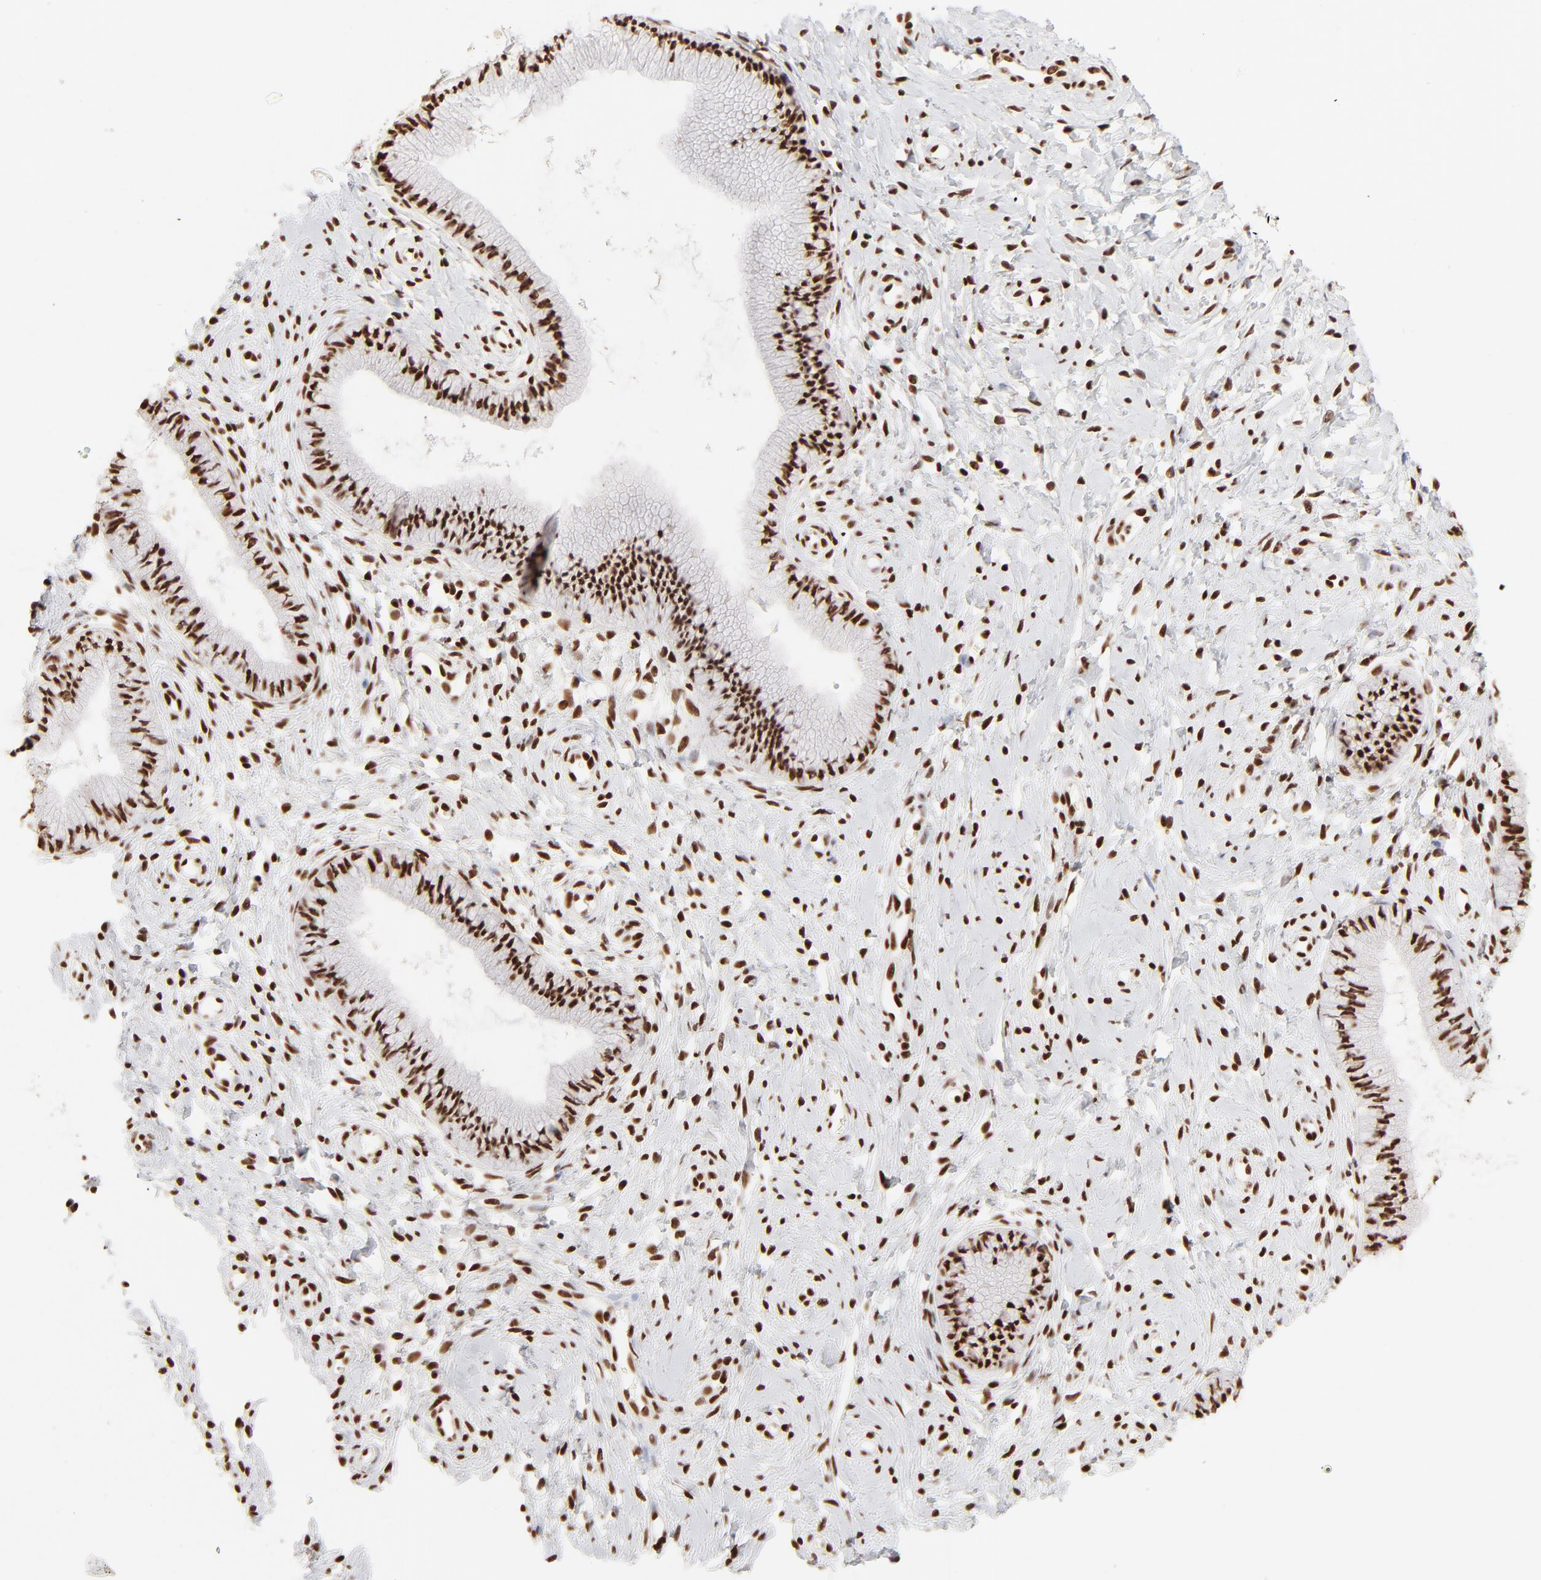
{"staining": {"intensity": "strong", "quantity": ">75%", "location": "nuclear"}, "tissue": "cervix", "cell_type": "Glandular cells", "image_type": "normal", "snomed": [{"axis": "morphology", "description": "Normal tissue, NOS"}, {"axis": "topography", "description": "Cervix"}], "caption": "The image shows staining of unremarkable cervix, revealing strong nuclear protein expression (brown color) within glandular cells. (DAB (3,3'-diaminobenzidine) = brown stain, brightfield microscopy at high magnification).", "gene": "TARDBP", "patient": {"sex": "female", "age": 46}}